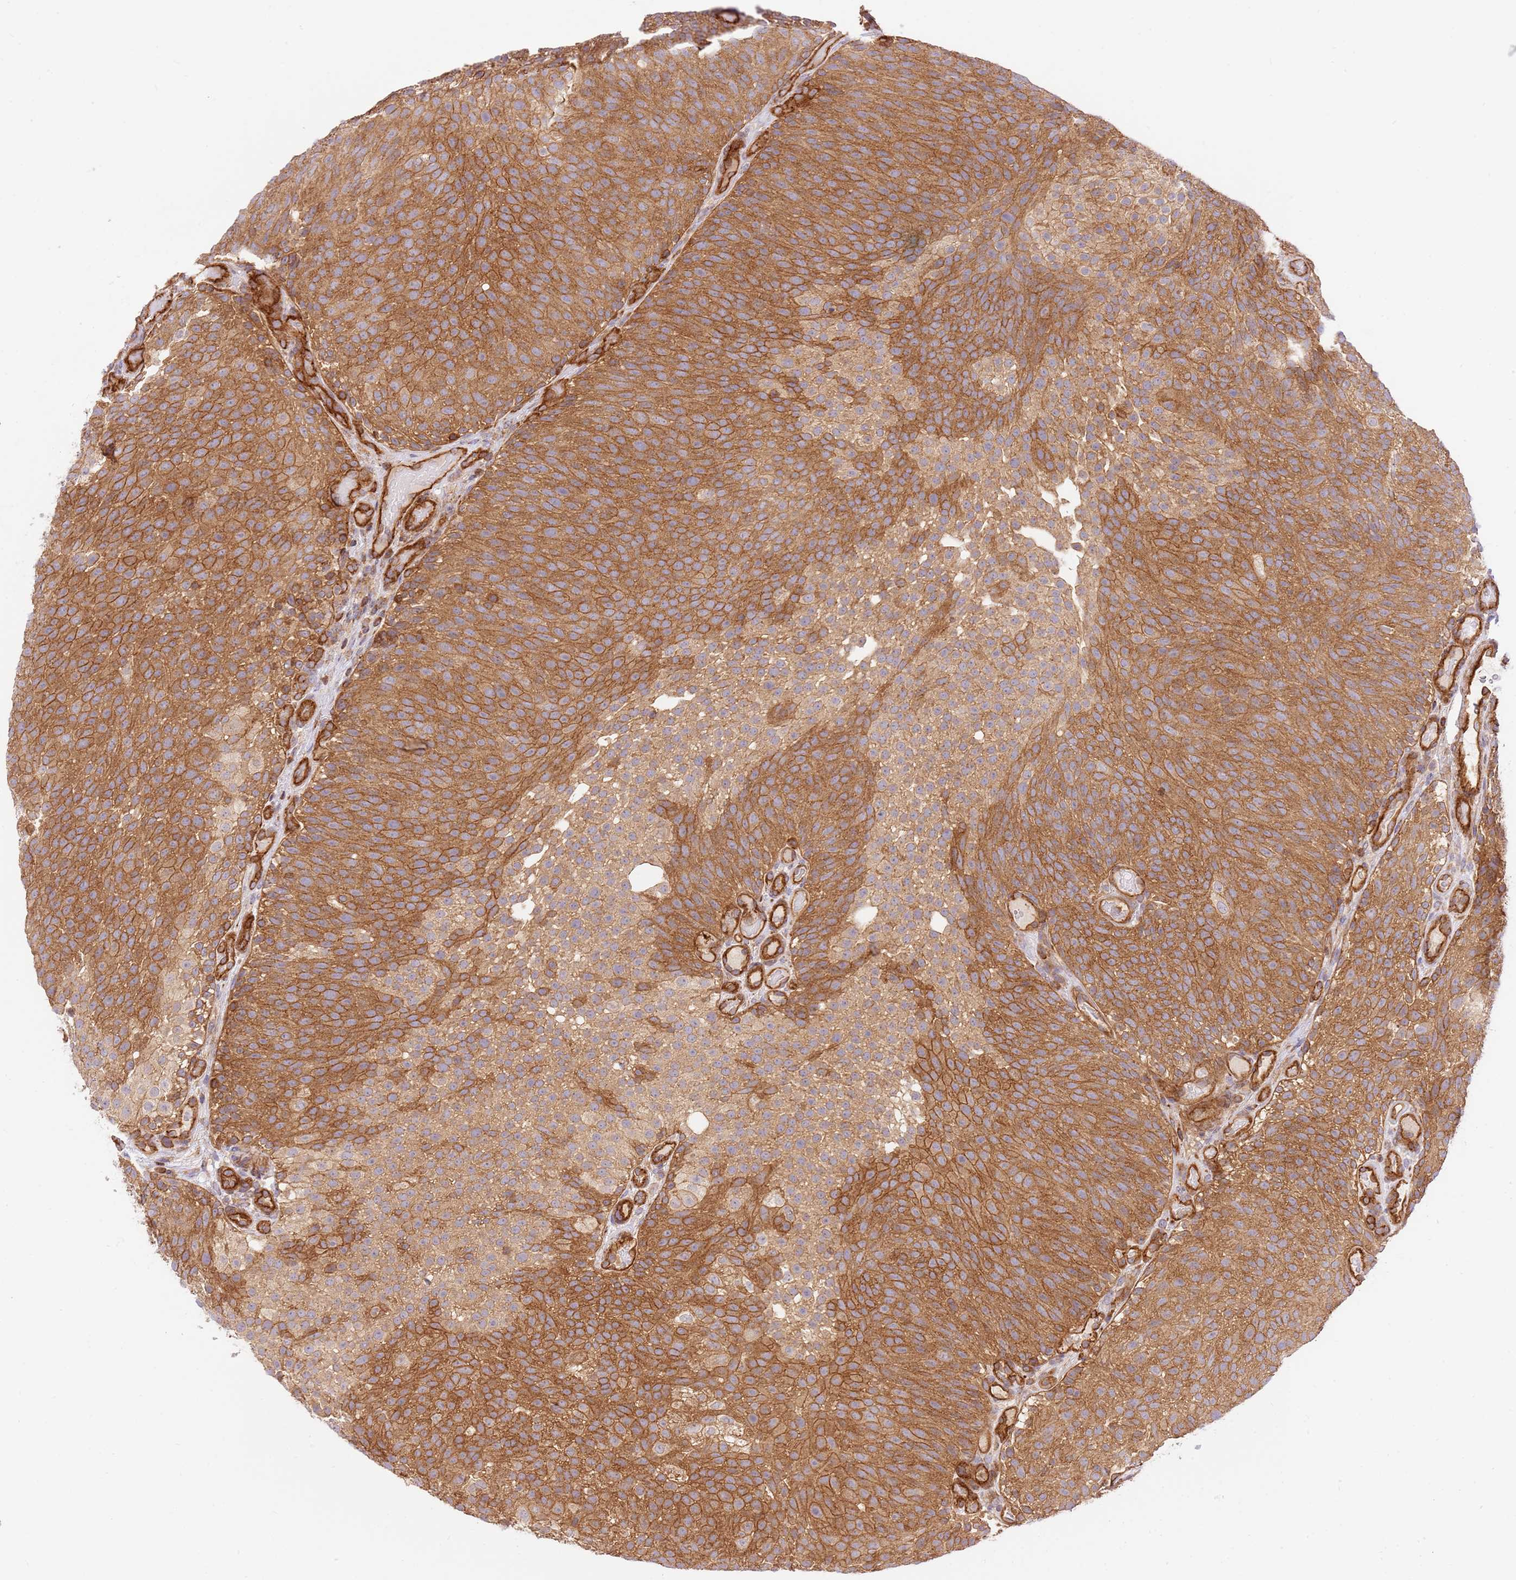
{"staining": {"intensity": "strong", "quantity": ">75%", "location": "cytoplasmic/membranous"}, "tissue": "urothelial cancer", "cell_type": "Tumor cells", "image_type": "cancer", "snomed": [{"axis": "morphology", "description": "Urothelial carcinoma, Low grade"}, {"axis": "topography", "description": "Urinary bladder"}], "caption": "A high-resolution photomicrograph shows IHC staining of urothelial cancer, which shows strong cytoplasmic/membranous positivity in about >75% of tumor cells.", "gene": "EFCAB8", "patient": {"sex": "male", "age": 78}}